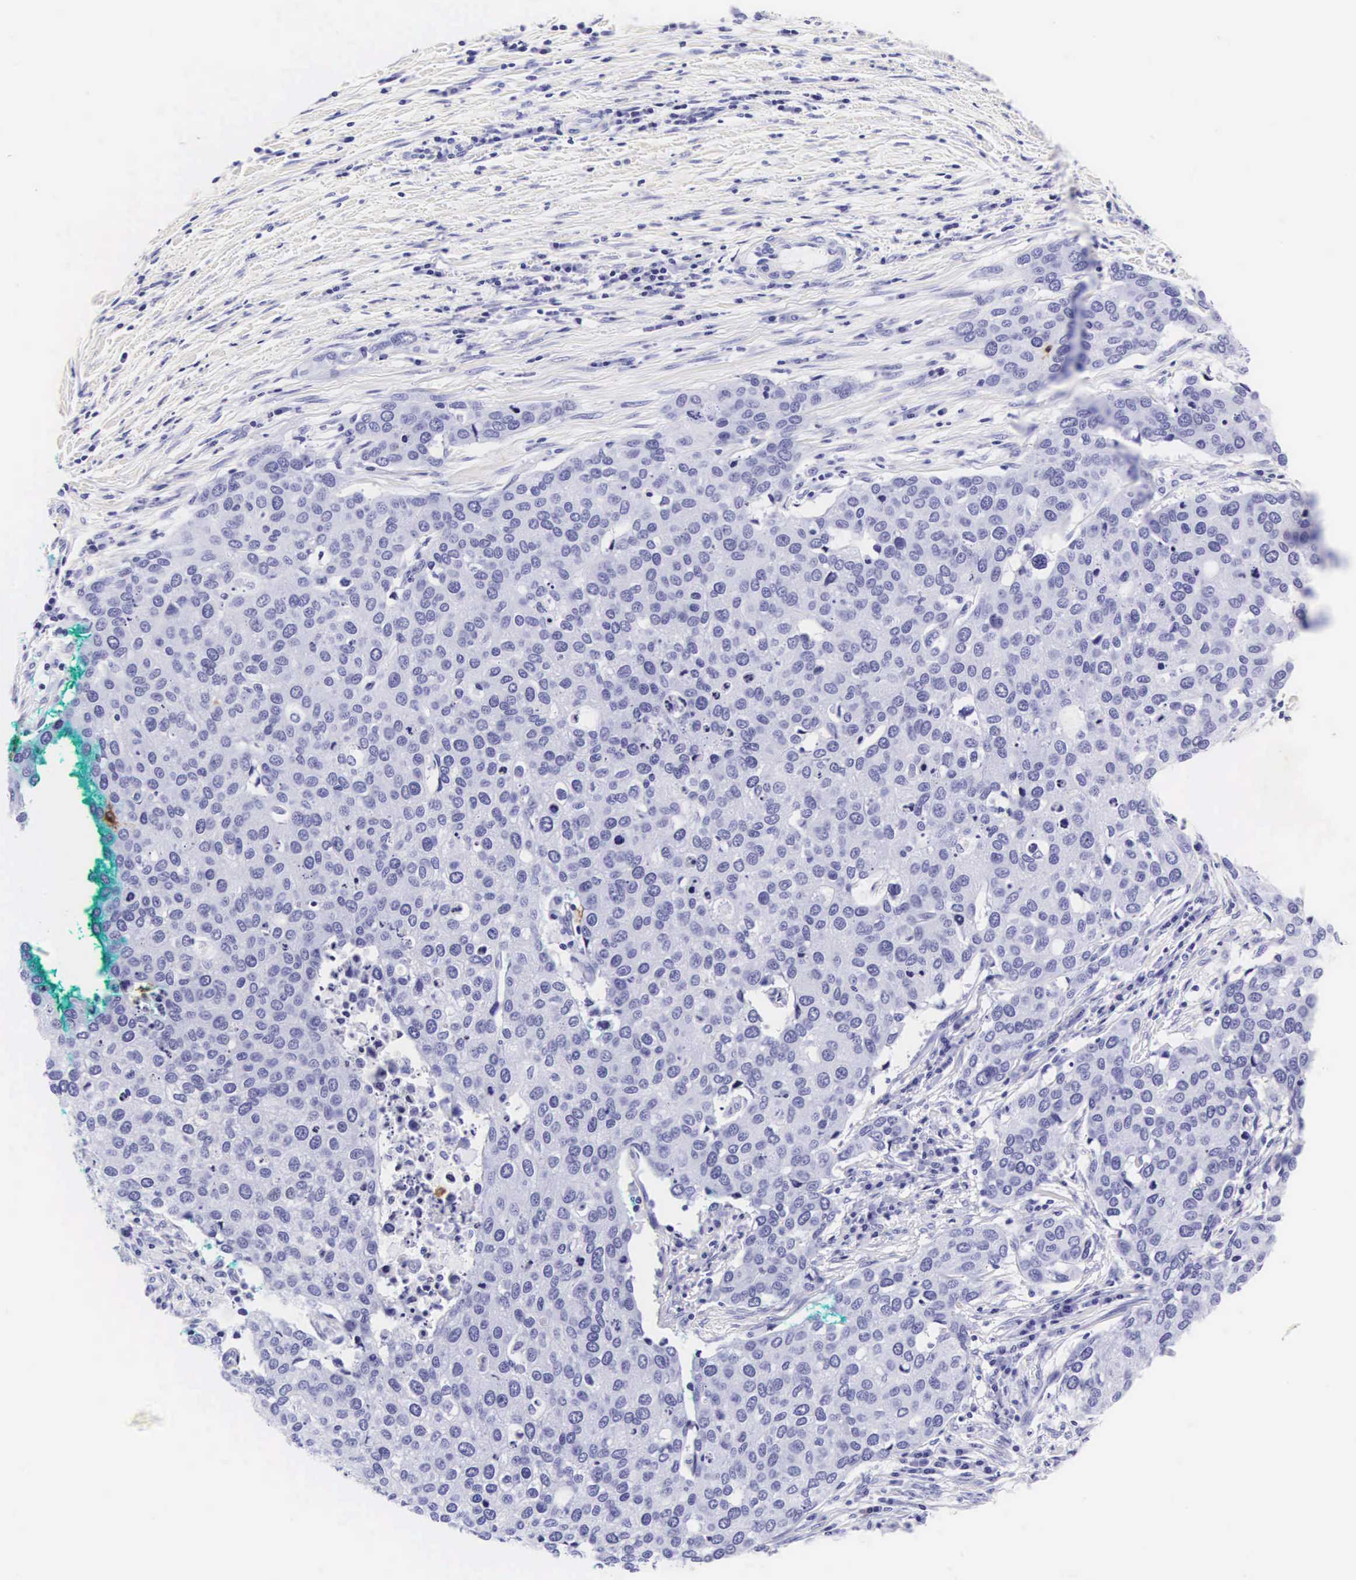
{"staining": {"intensity": "negative", "quantity": "none", "location": "none"}, "tissue": "cervical cancer", "cell_type": "Tumor cells", "image_type": "cancer", "snomed": [{"axis": "morphology", "description": "Squamous cell carcinoma, NOS"}, {"axis": "topography", "description": "Cervix"}], "caption": "DAB immunohistochemical staining of squamous cell carcinoma (cervical) reveals no significant expression in tumor cells. (DAB IHC, high magnification).", "gene": "CD1A", "patient": {"sex": "female", "age": 54}}